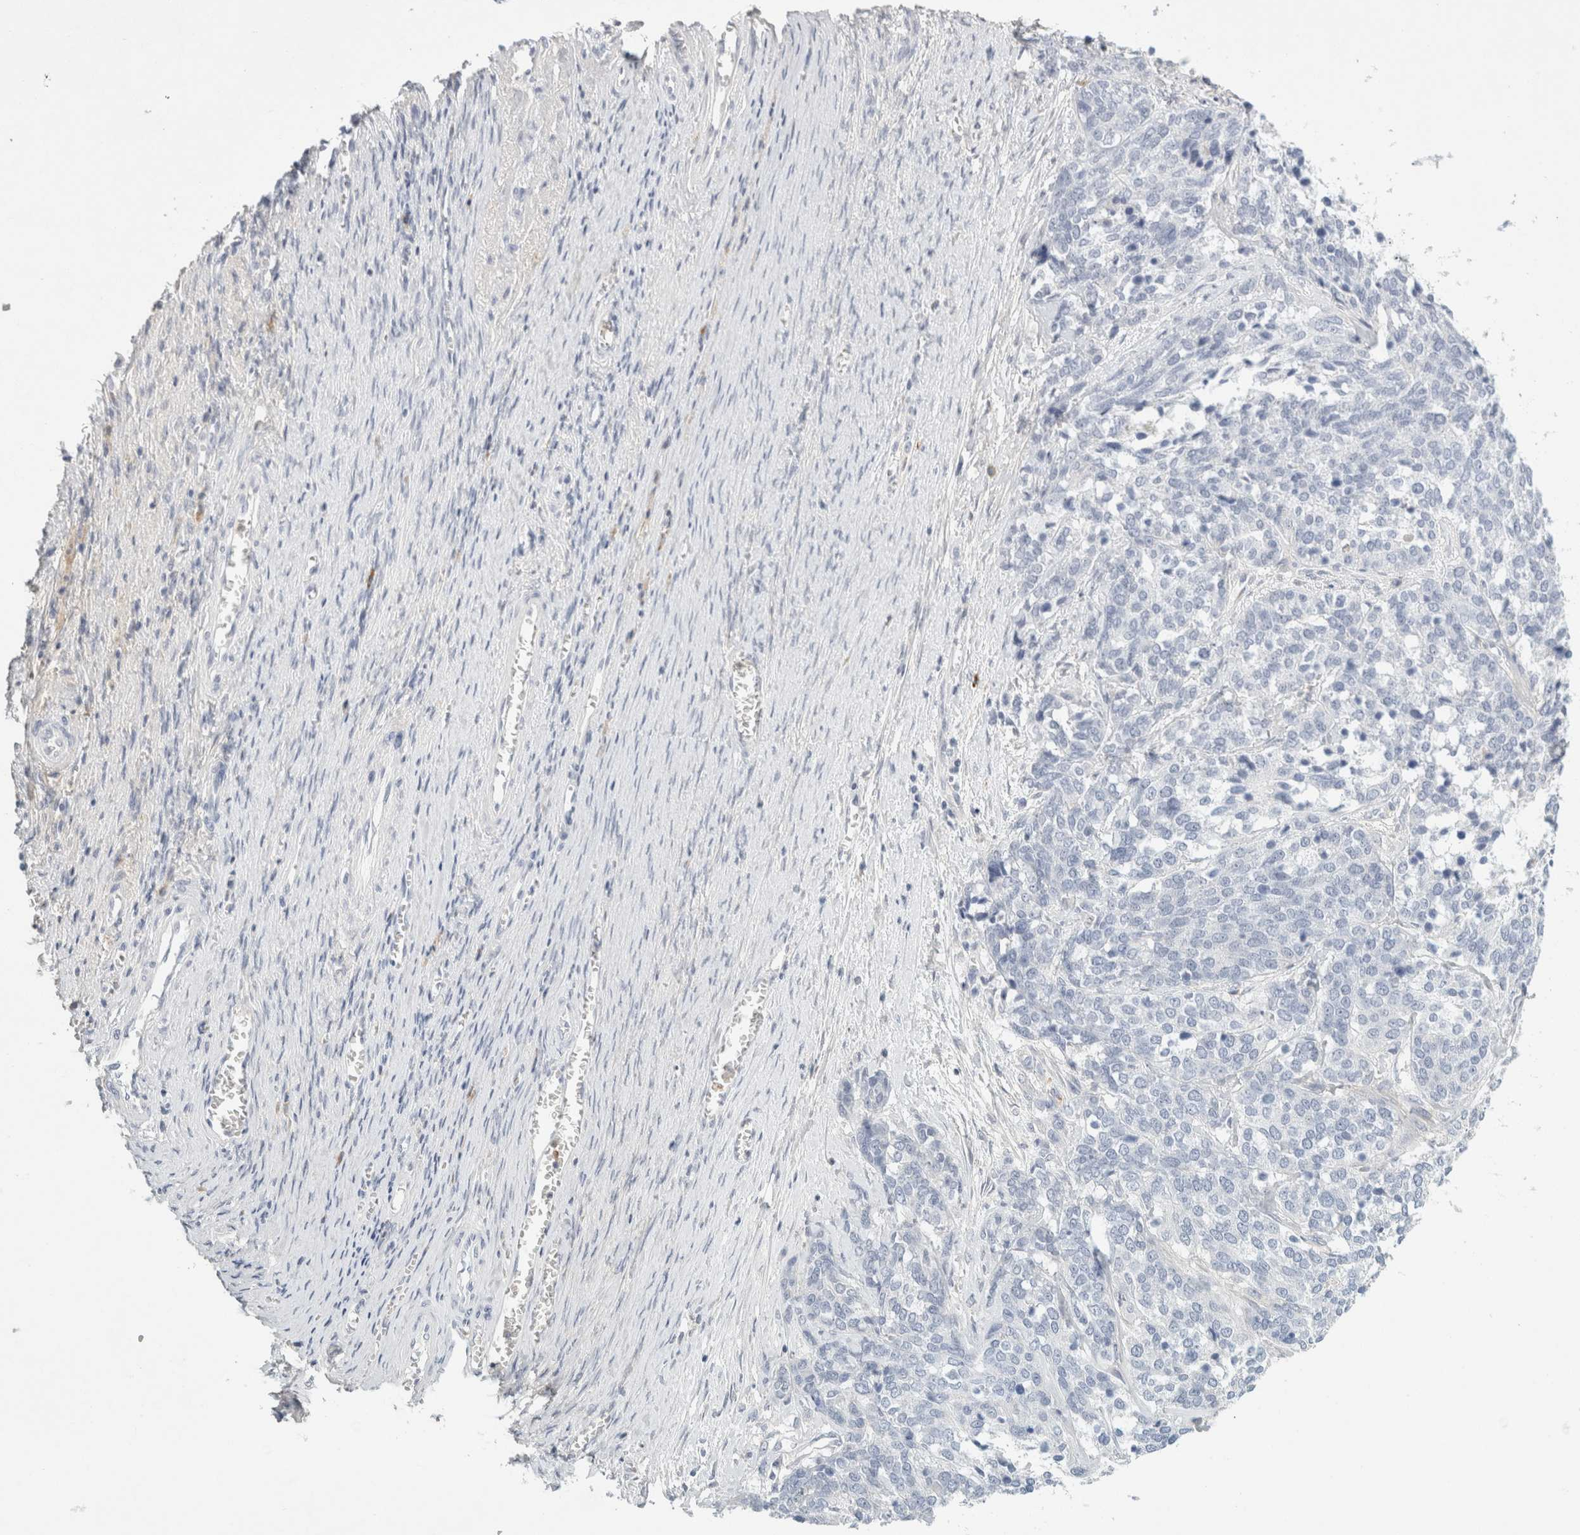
{"staining": {"intensity": "negative", "quantity": "none", "location": "none"}, "tissue": "ovarian cancer", "cell_type": "Tumor cells", "image_type": "cancer", "snomed": [{"axis": "morphology", "description": "Cystadenocarcinoma, serous, NOS"}, {"axis": "topography", "description": "Ovary"}], "caption": "Protein analysis of ovarian serous cystadenocarcinoma displays no significant expression in tumor cells. (DAB immunohistochemistry visualized using brightfield microscopy, high magnification).", "gene": "FGL2", "patient": {"sex": "female", "age": 44}}